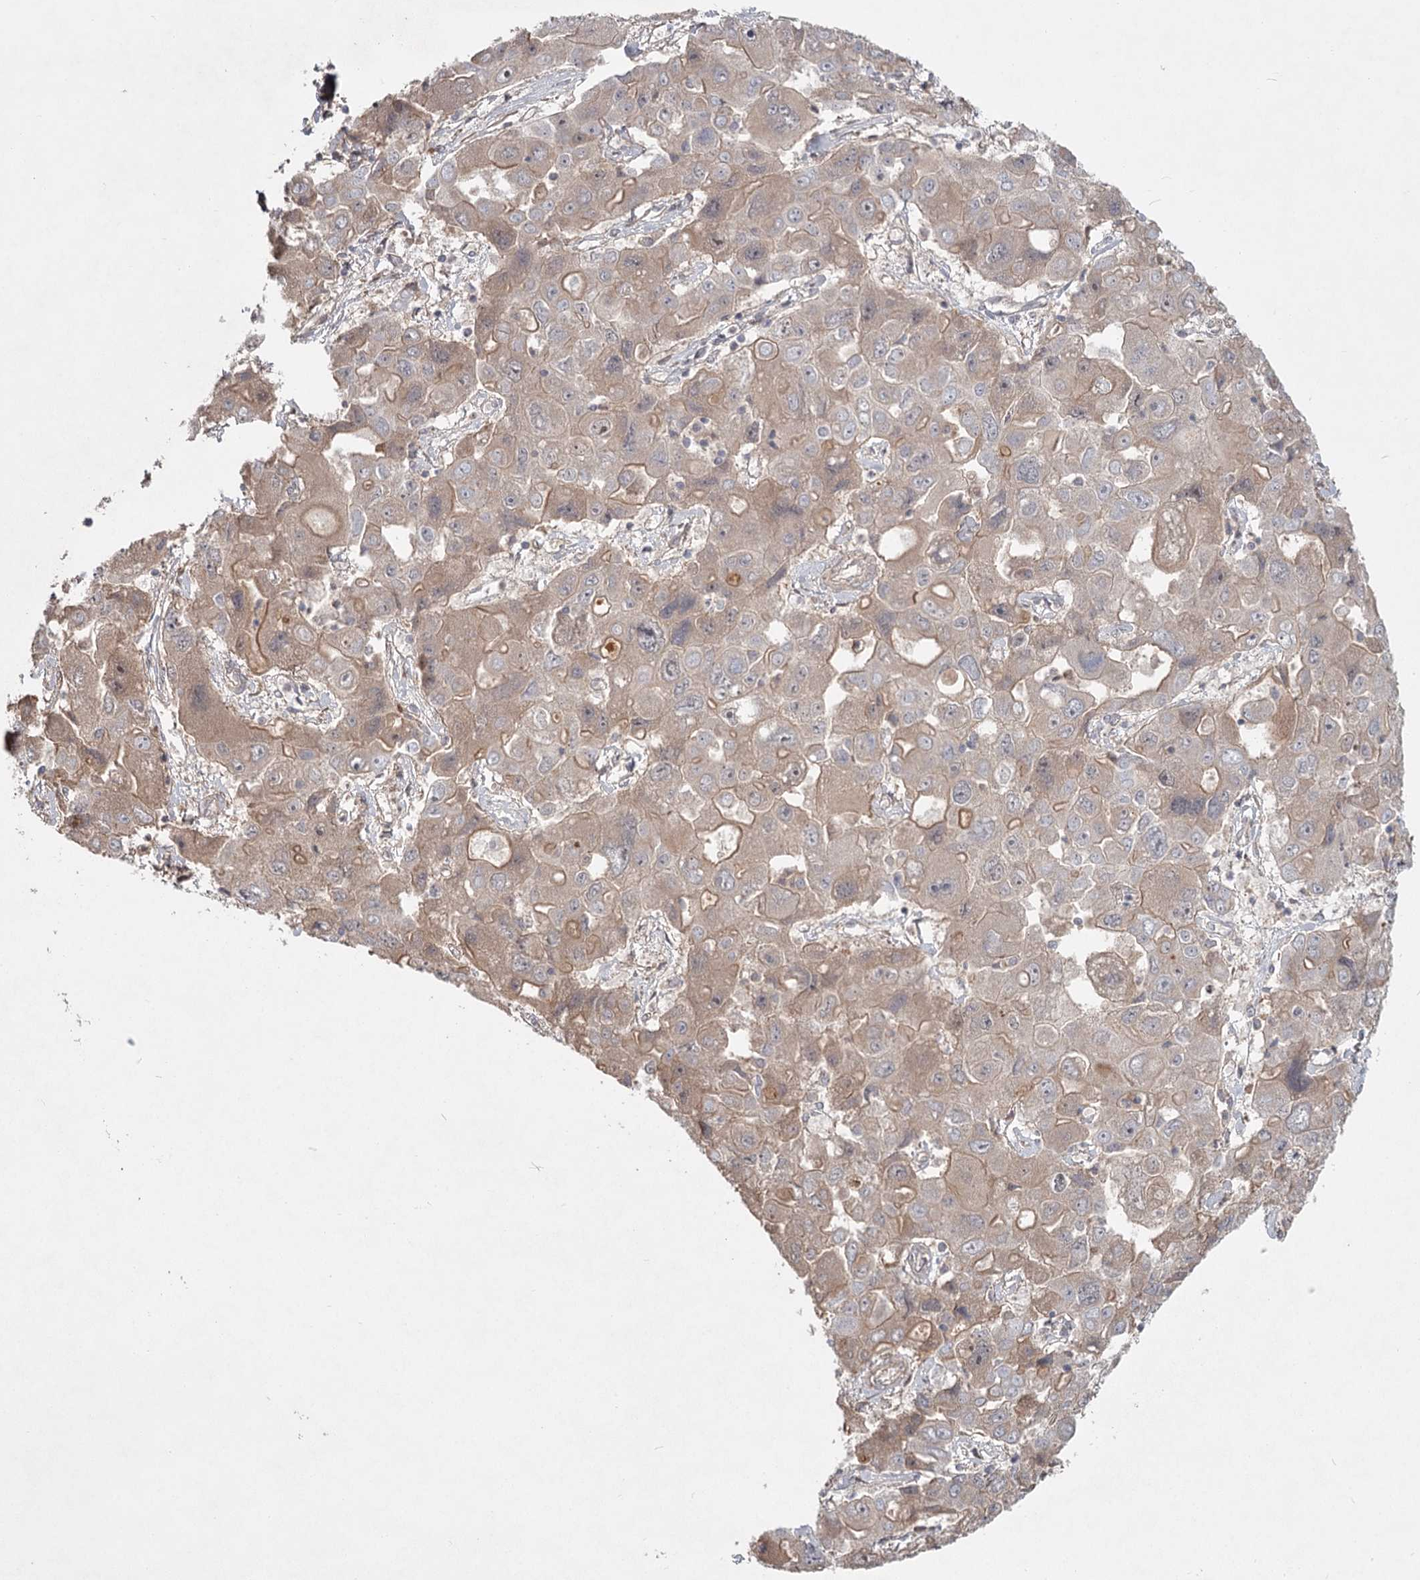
{"staining": {"intensity": "weak", "quantity": "25%-75%", "location": "cytoplasmic/membranous"}, "tissue": "liver cancer", "cell_type": "Tumor cells", "image_type": "cancer", "snomed": [{"axis": "morphology", "description": "Cholangiocarcinoma"}, {"axis": "topography", "description": "Liver"}], "caption": "Cholangiocarcinoma (liver) tissue shows weak cytoplasmic/membranous expression in approximately 25%-75% of tumor cells", "gene": "DHRS9", "patient": {"sex": "male", "age": 67}}